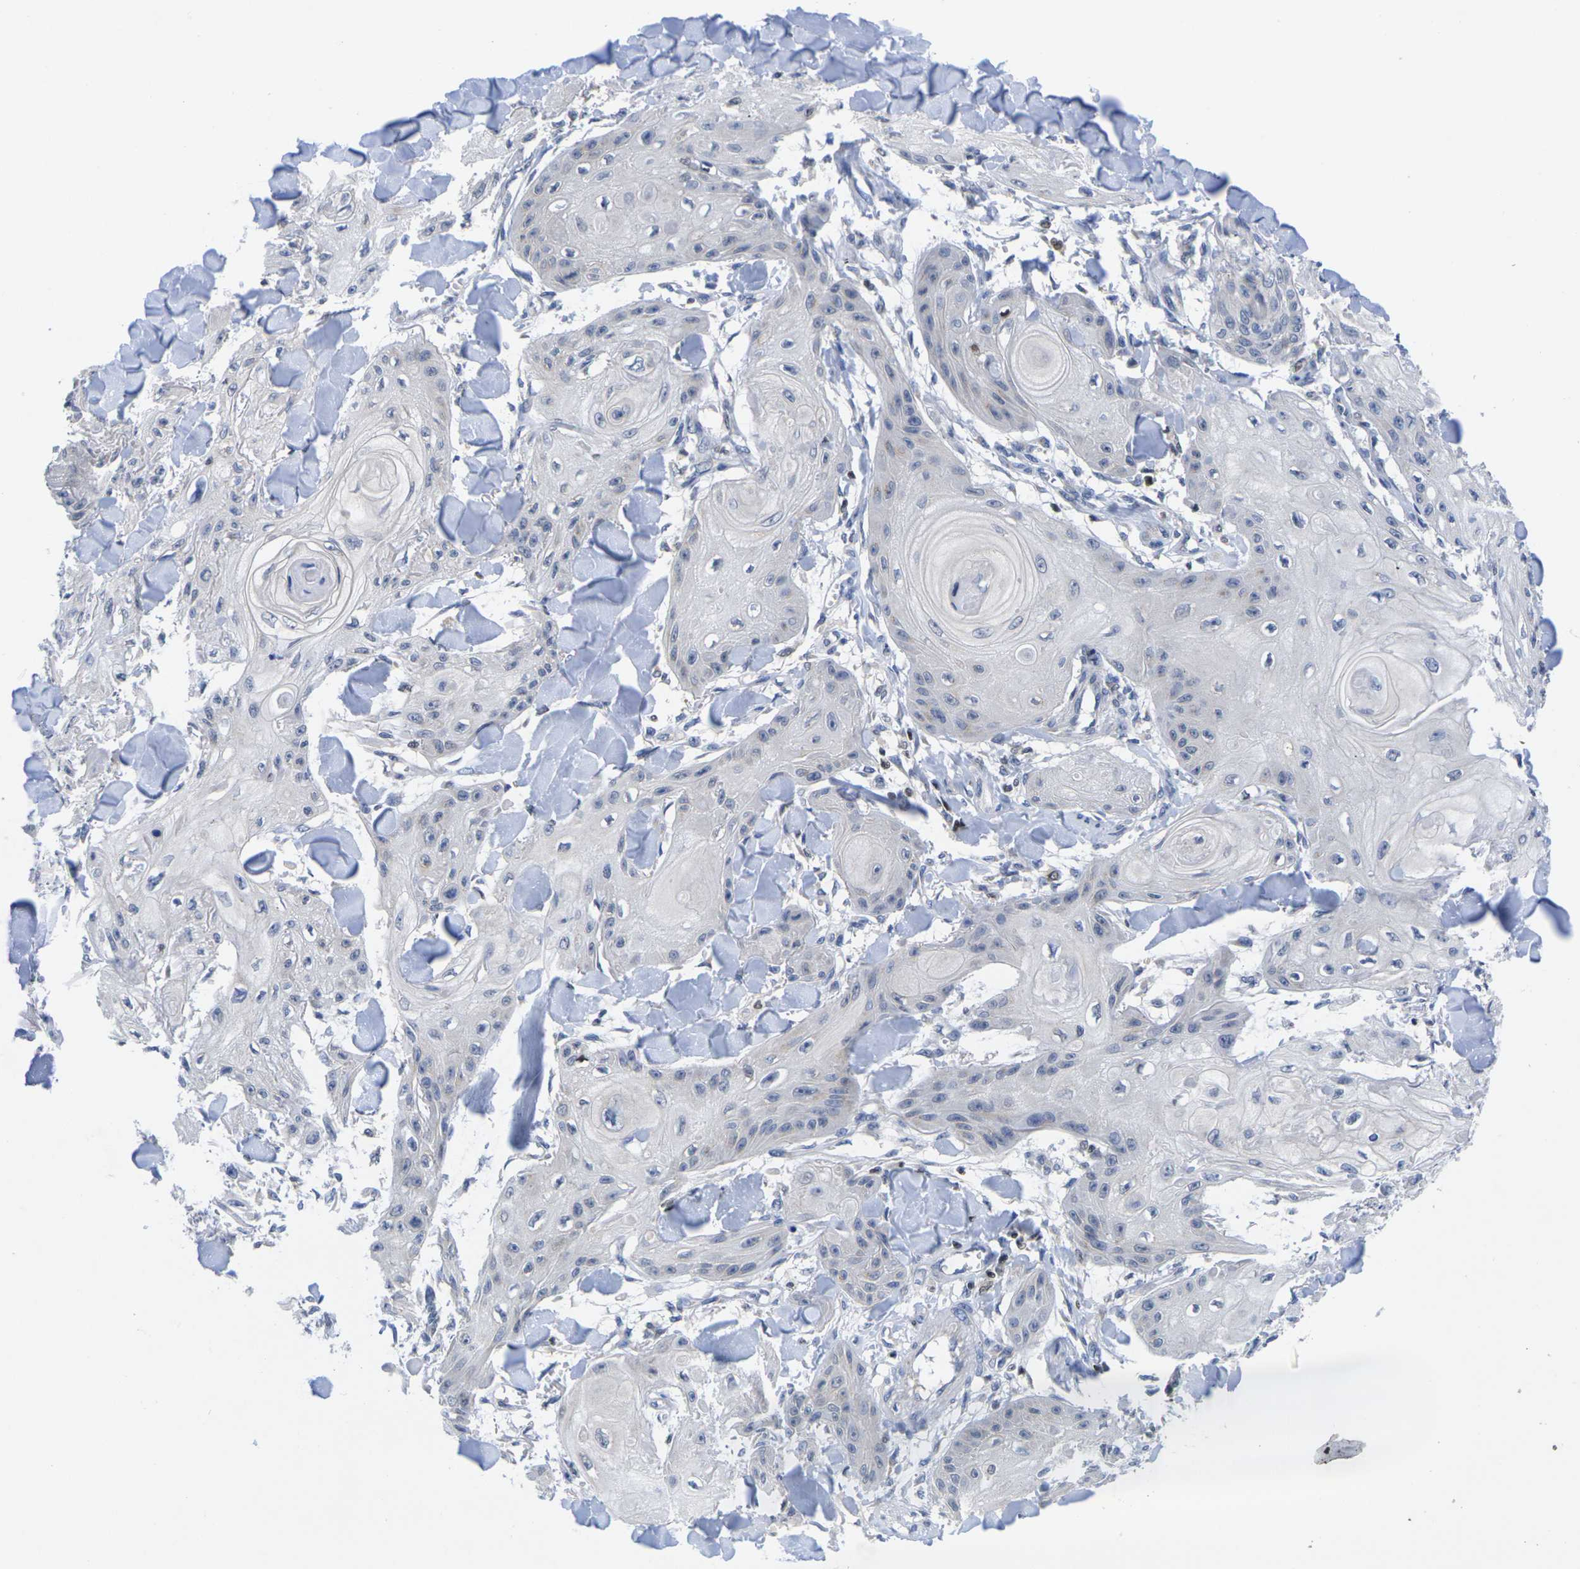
{"staining": {"intensity": "negative", "quantity": "none", "location": "none"}, "tissue": "skin cancer", "cell_type": "Tumor cells", "image_type": "cancer", "snomed": [{"axis": "morphology", "description": "Squamous cell carcinoma, NOS"}, {"axis": "topography", "description": "Skin"}], "caption": "Photomicrograph shows no protein staining in tumor cells of skin cancer (squamous cell carcinoma) tissue.", "gene": "IKZF1", "patient": {"sex": "male", "age": 74}}